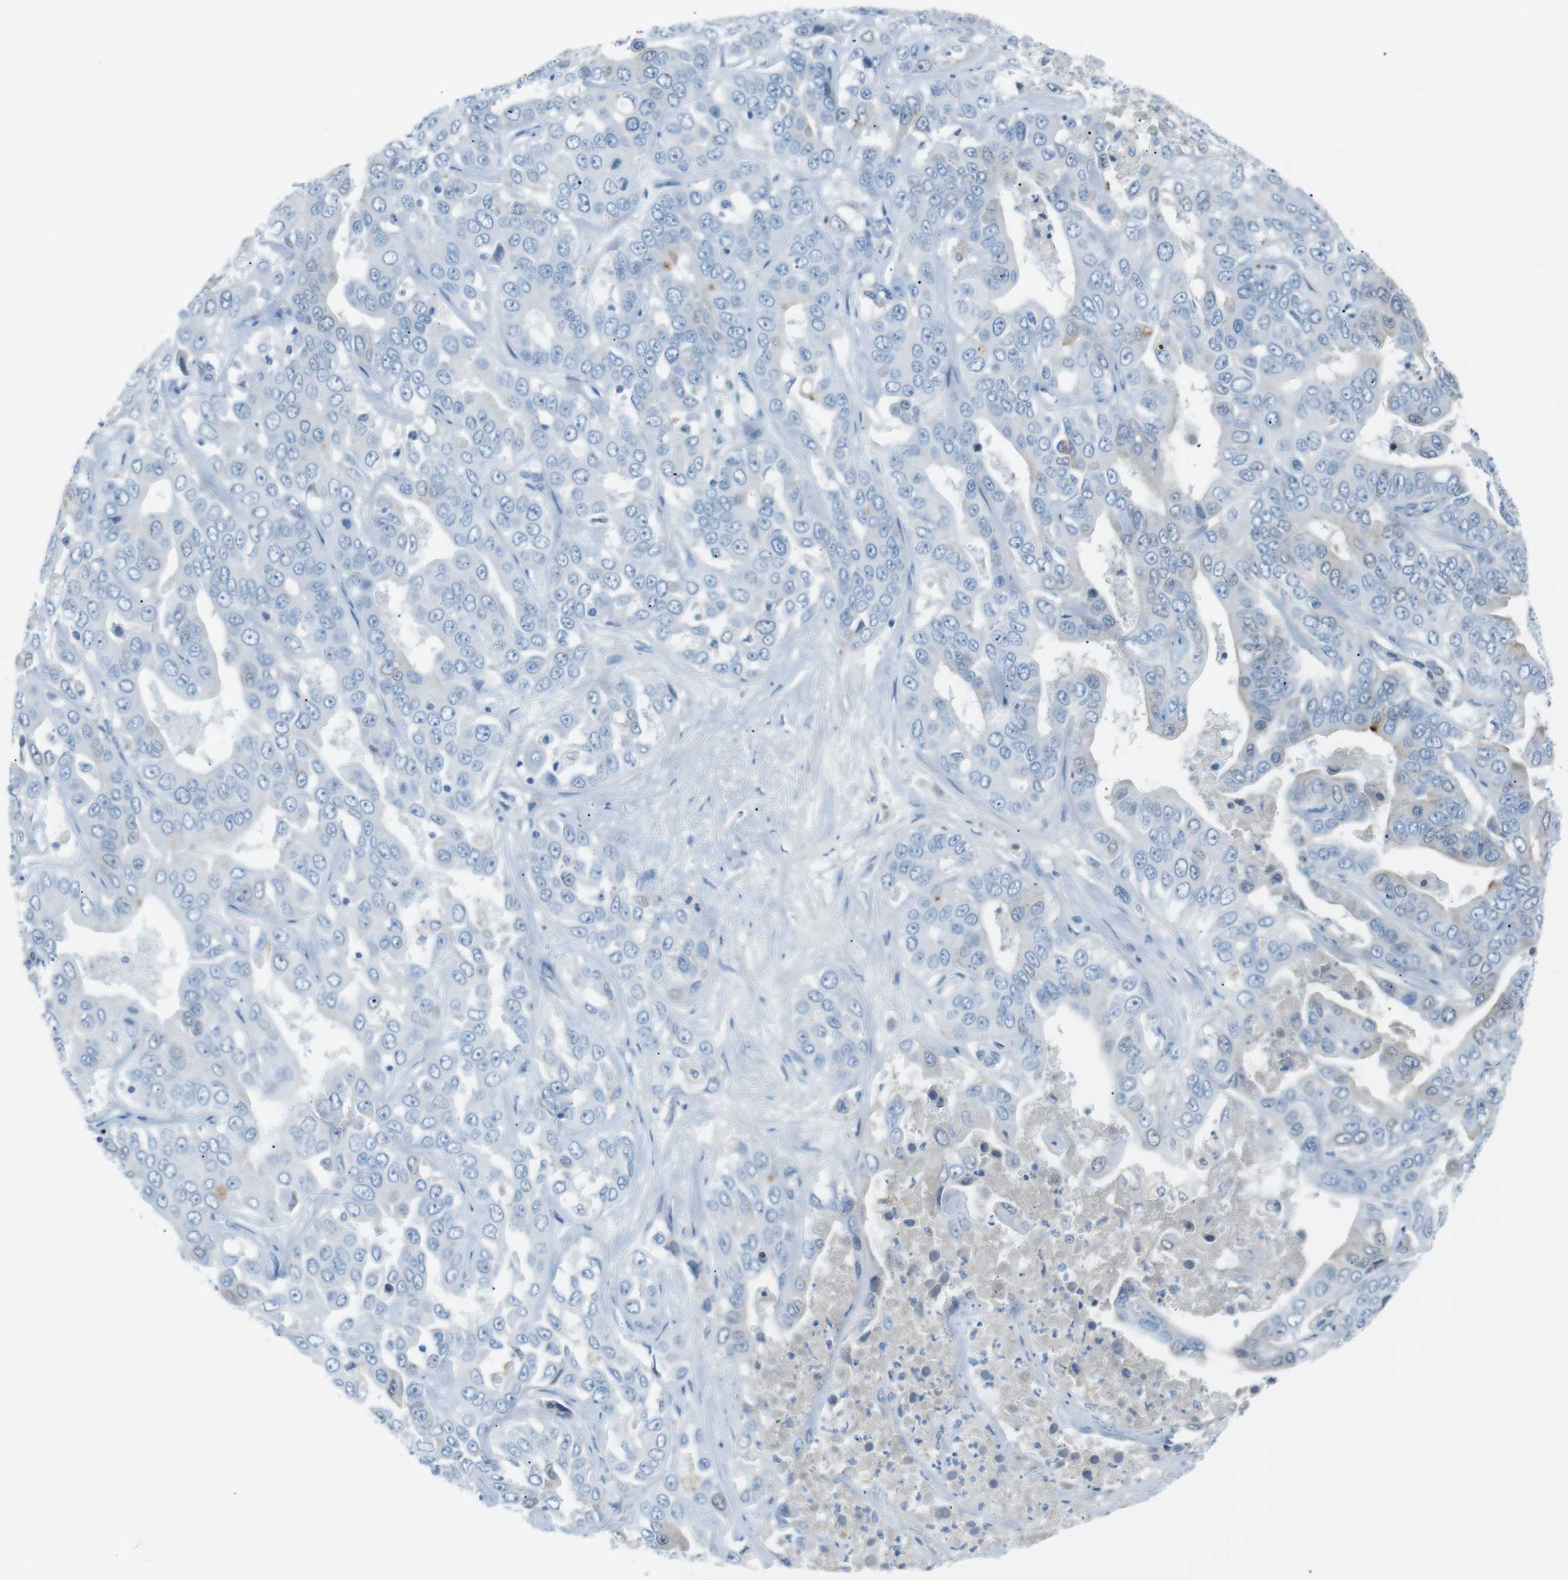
{"staining": {"intensity": "negative", "quantity": "none", "location": "none"}, "tissue": "liver cancer", "cell_type": "Tumor cells", "image_type": "cancer", "snomed": [{"axis": "morphology", "description": "Cholangiocarcinoma"}, {"axis": "topography", "description": "Liver"}], "caption": "Cholangiocarcinoma (liver) was stained to show a protein in brown. There is no significant positivity in tumor cells.", "gene": "AZGP1", "patient": {"sex": "female", "age": 52}}